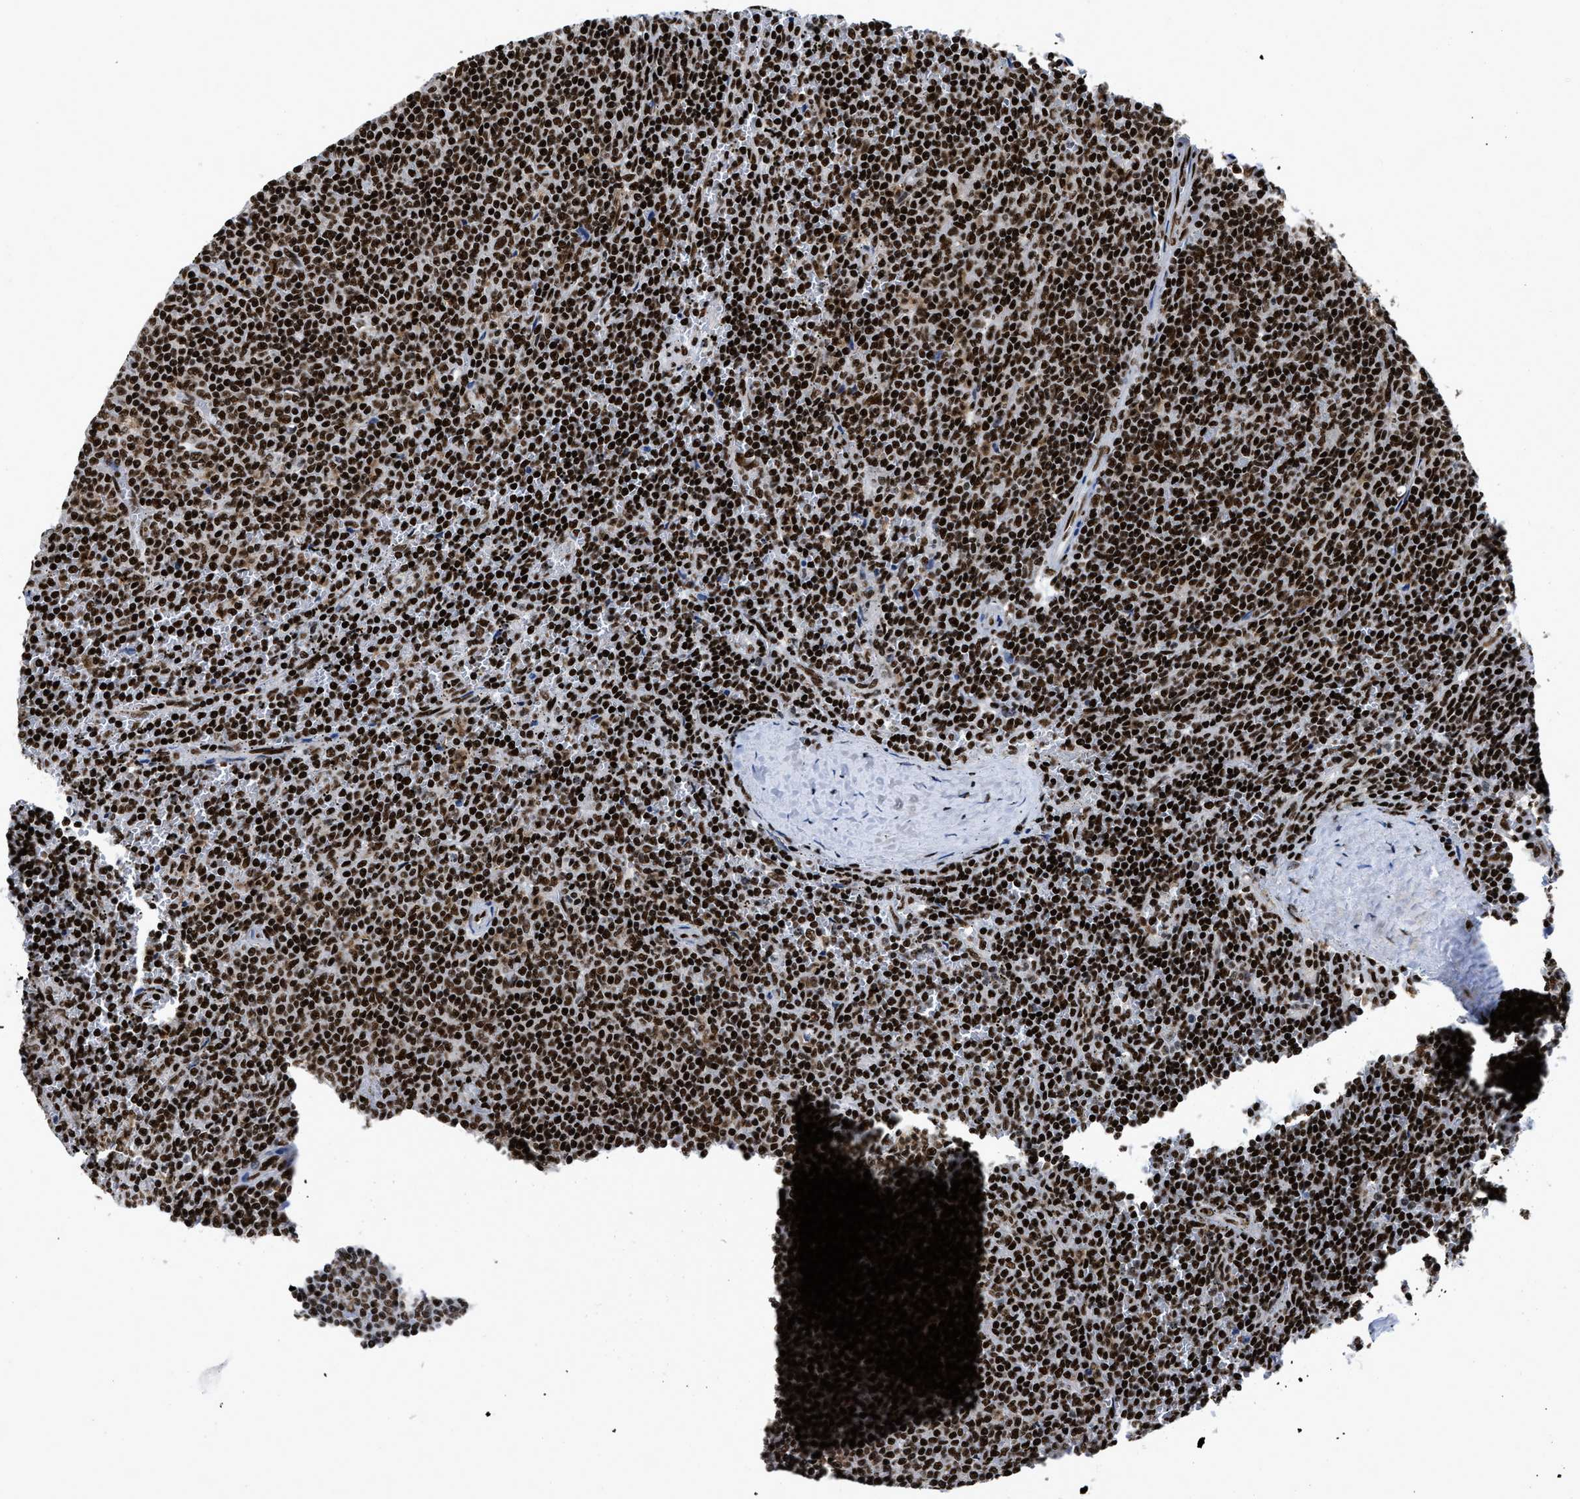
{"staining": {"intensity": "strong", "quantity": ">75%", "location": "nuclear"}, "tissue": "lymphoma", "cell_type": "Tumor cells", "image_type": "cancer", "snomed": [{"axis": "morphology", "description": "Malignant lymphoma, non-Hodgkin's type, Low grade"}, {"axis": "topography", "description": "Spleen"}], "caption": "Lymphoma was stained to show a protein in brown. There is high levels of strong nuclear staining in approximately >75% of tumor cells.", "gene": "CREB1", "patient": {"sex": "female", "age": 50}}